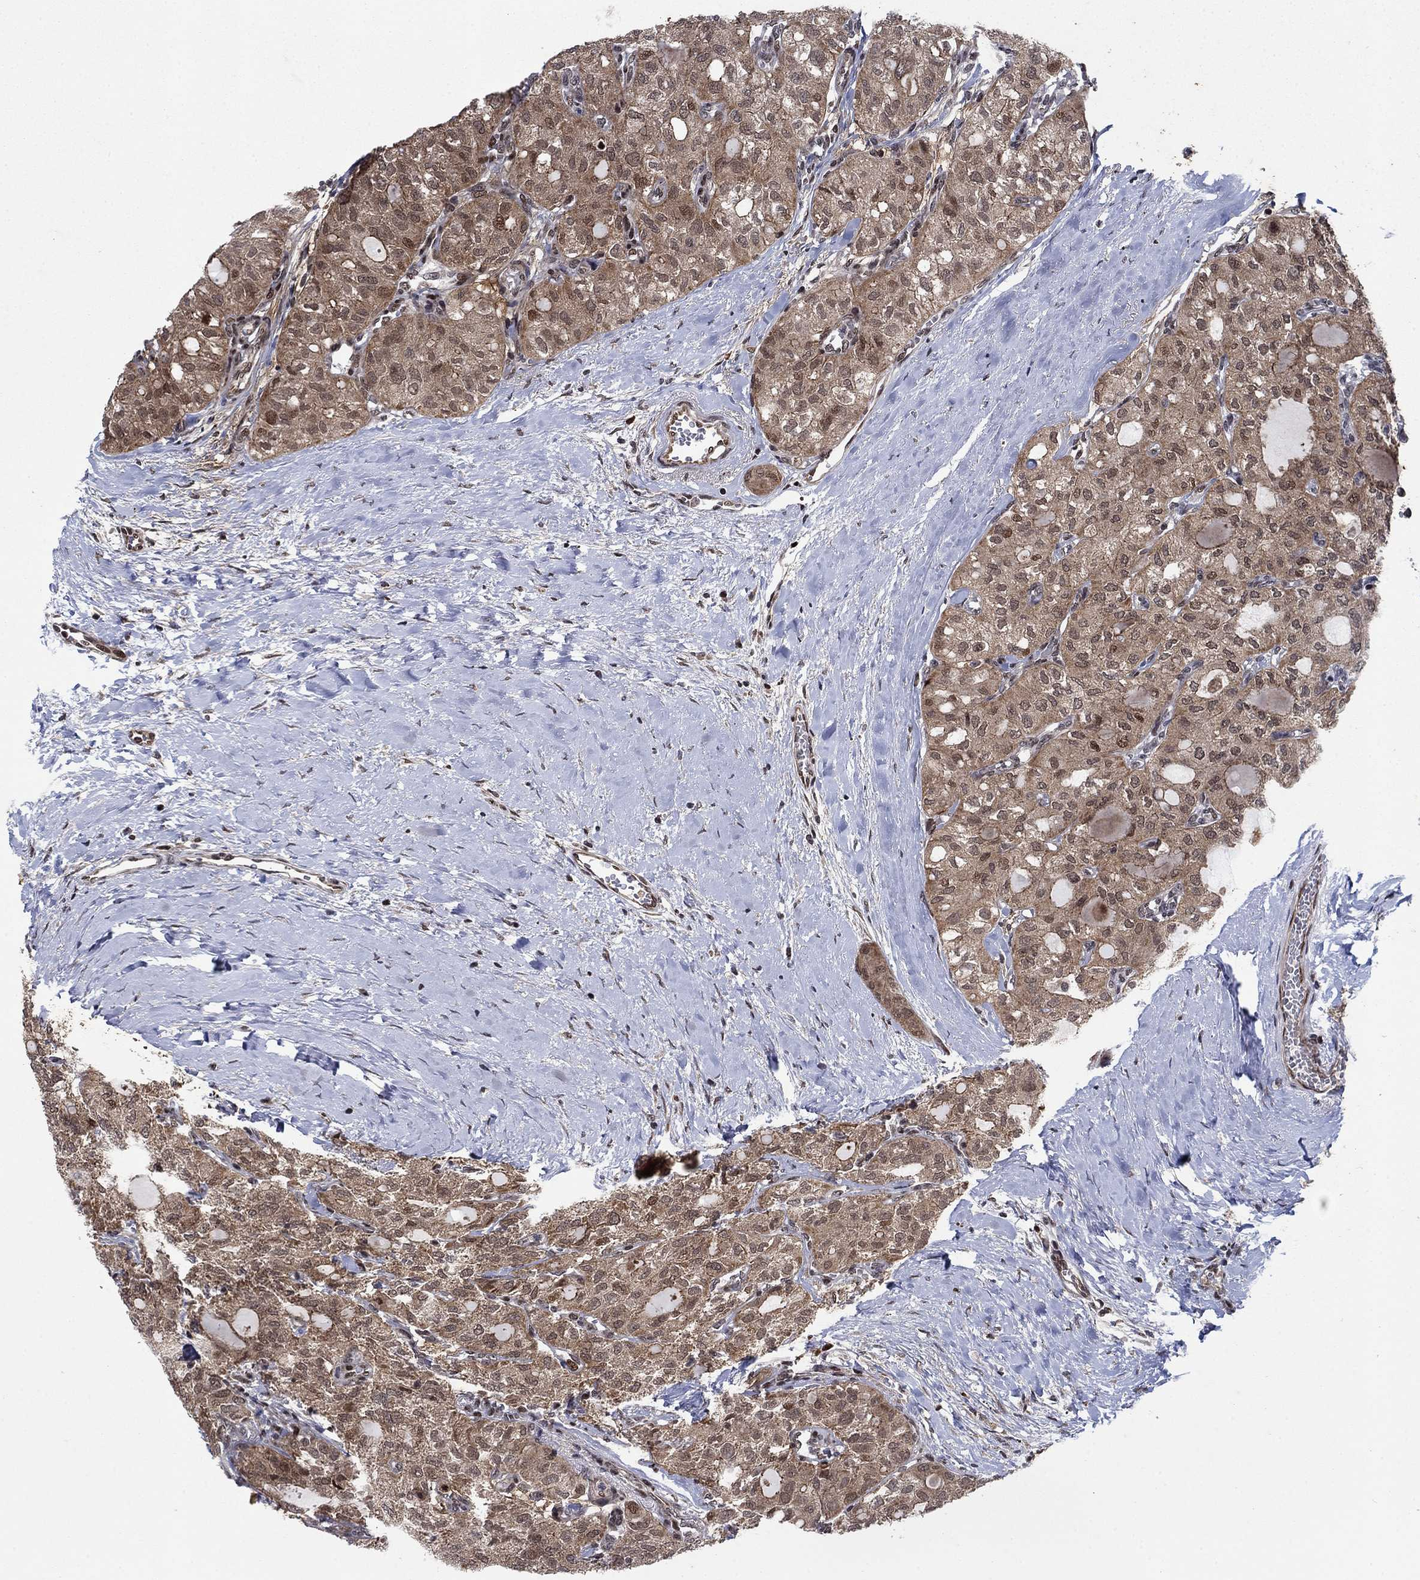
{"staining": {"intensity": "moderate", "quantity": "<25%", "location": "cytoplasmic/membranous,nuclear"}, "tissue": "thyroid cancer", "cell_type": "Tumor cells", "image_type": "cancer", "snomed": [{"axis": "morphology", "description": "Follicular adenoma carcinoma, NOS"}, {"axis": "topography", "description": "Thyroid gland"}], "caption": "The immunohistochemical stain labels moderate cytoplasmic/membranous and nuclear positivity in tumor cells of thyroid cancer (follicular adenoma carcinoma) tissue.", "gene": "PRICKLE4", "patient": {"sex": "male", "age": 75}}